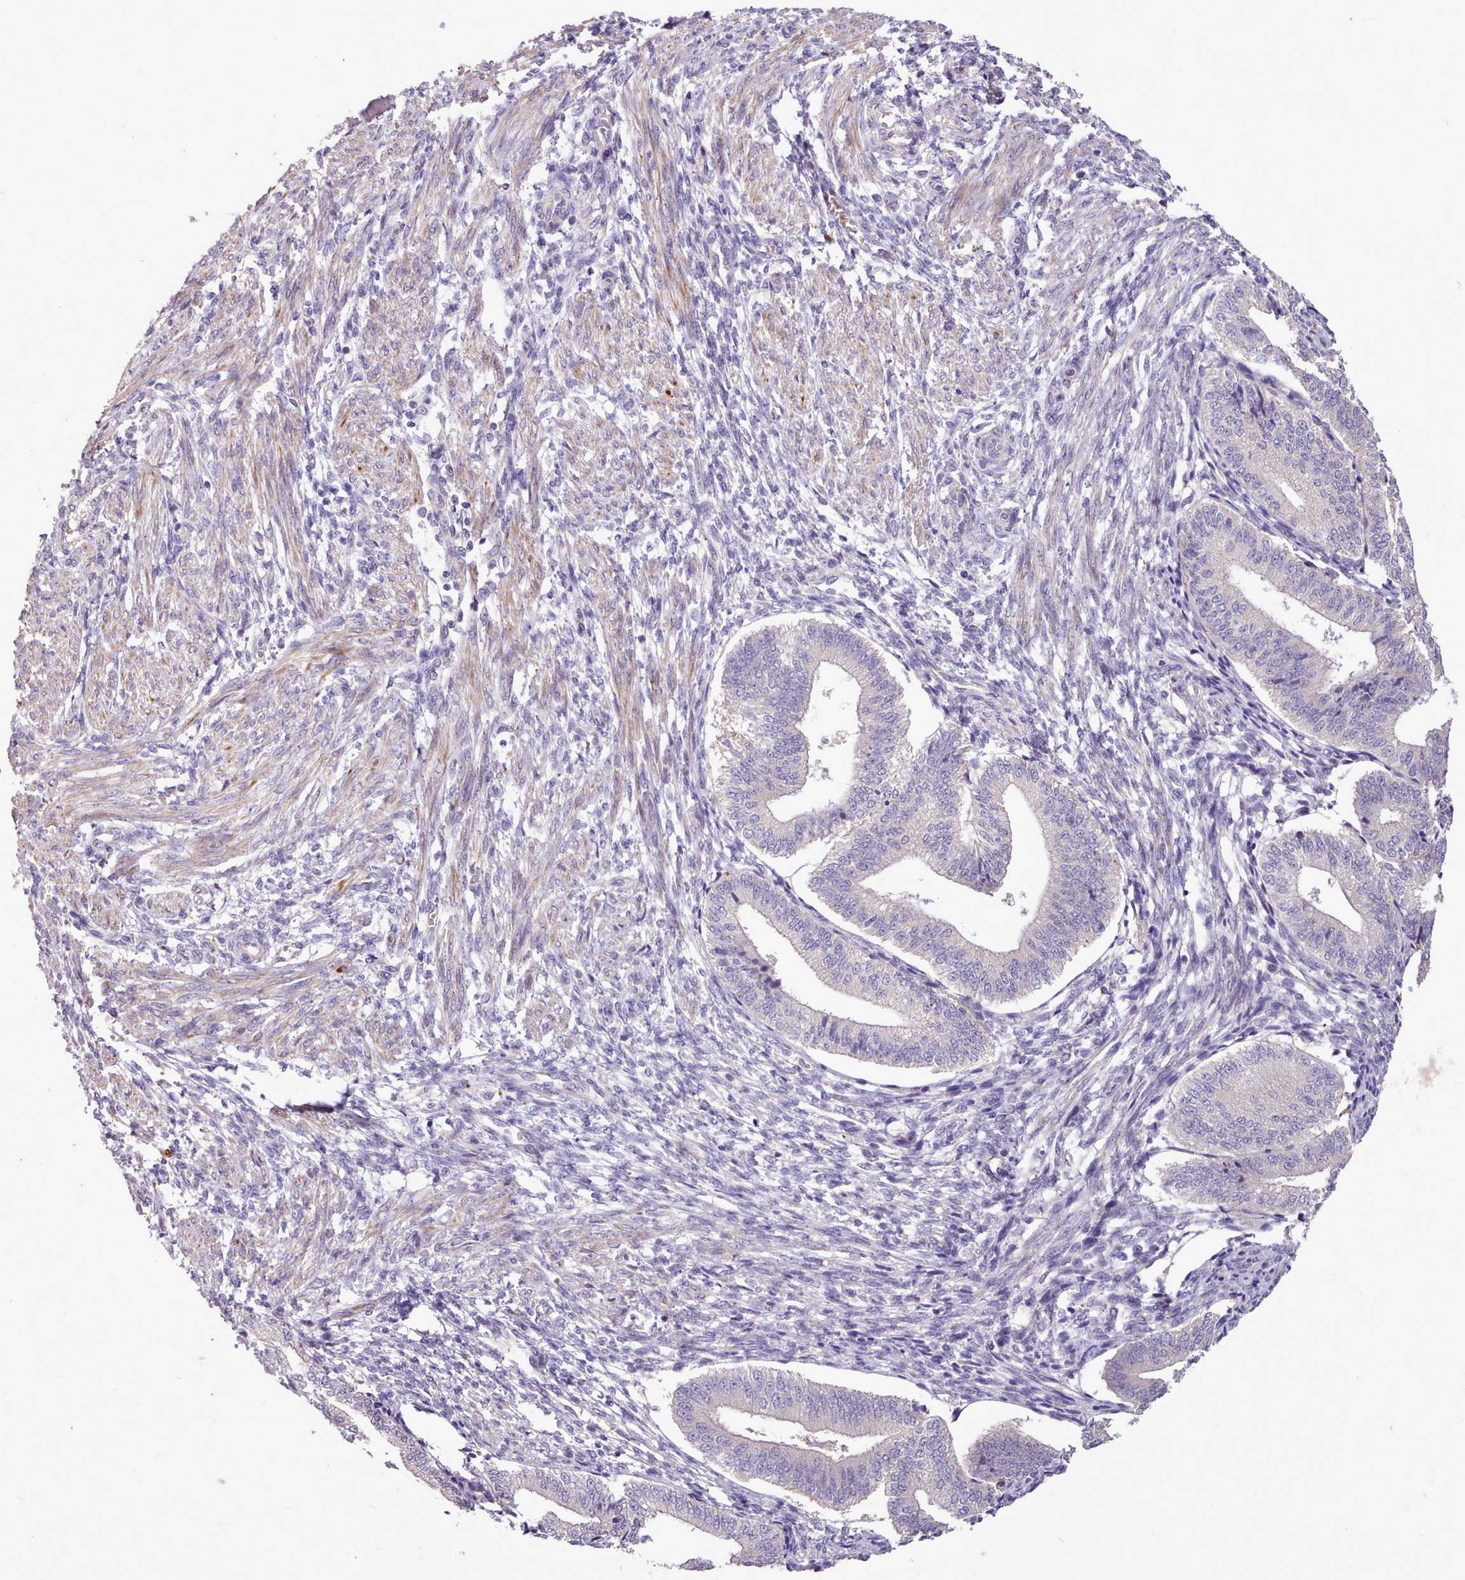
{"staining": {"intensity": "negative", "quantity": "none", "location": "none"}, "tissue": "endometrium", "cell_type": "Cells in endometrial stroma", "image_type": "normal", "snomed": [{"axis": "morphology", "description": "Normal tissue, NOS"}, {"axis": "topography", "description": "Endometrium"}], "caption": "Human endometrium stained for a protein using immunohistochemistry reveals no expression in cells in endometrial stroma.", "gene": "ZNF607", "patient": {"sex": "female", "age": 34}}